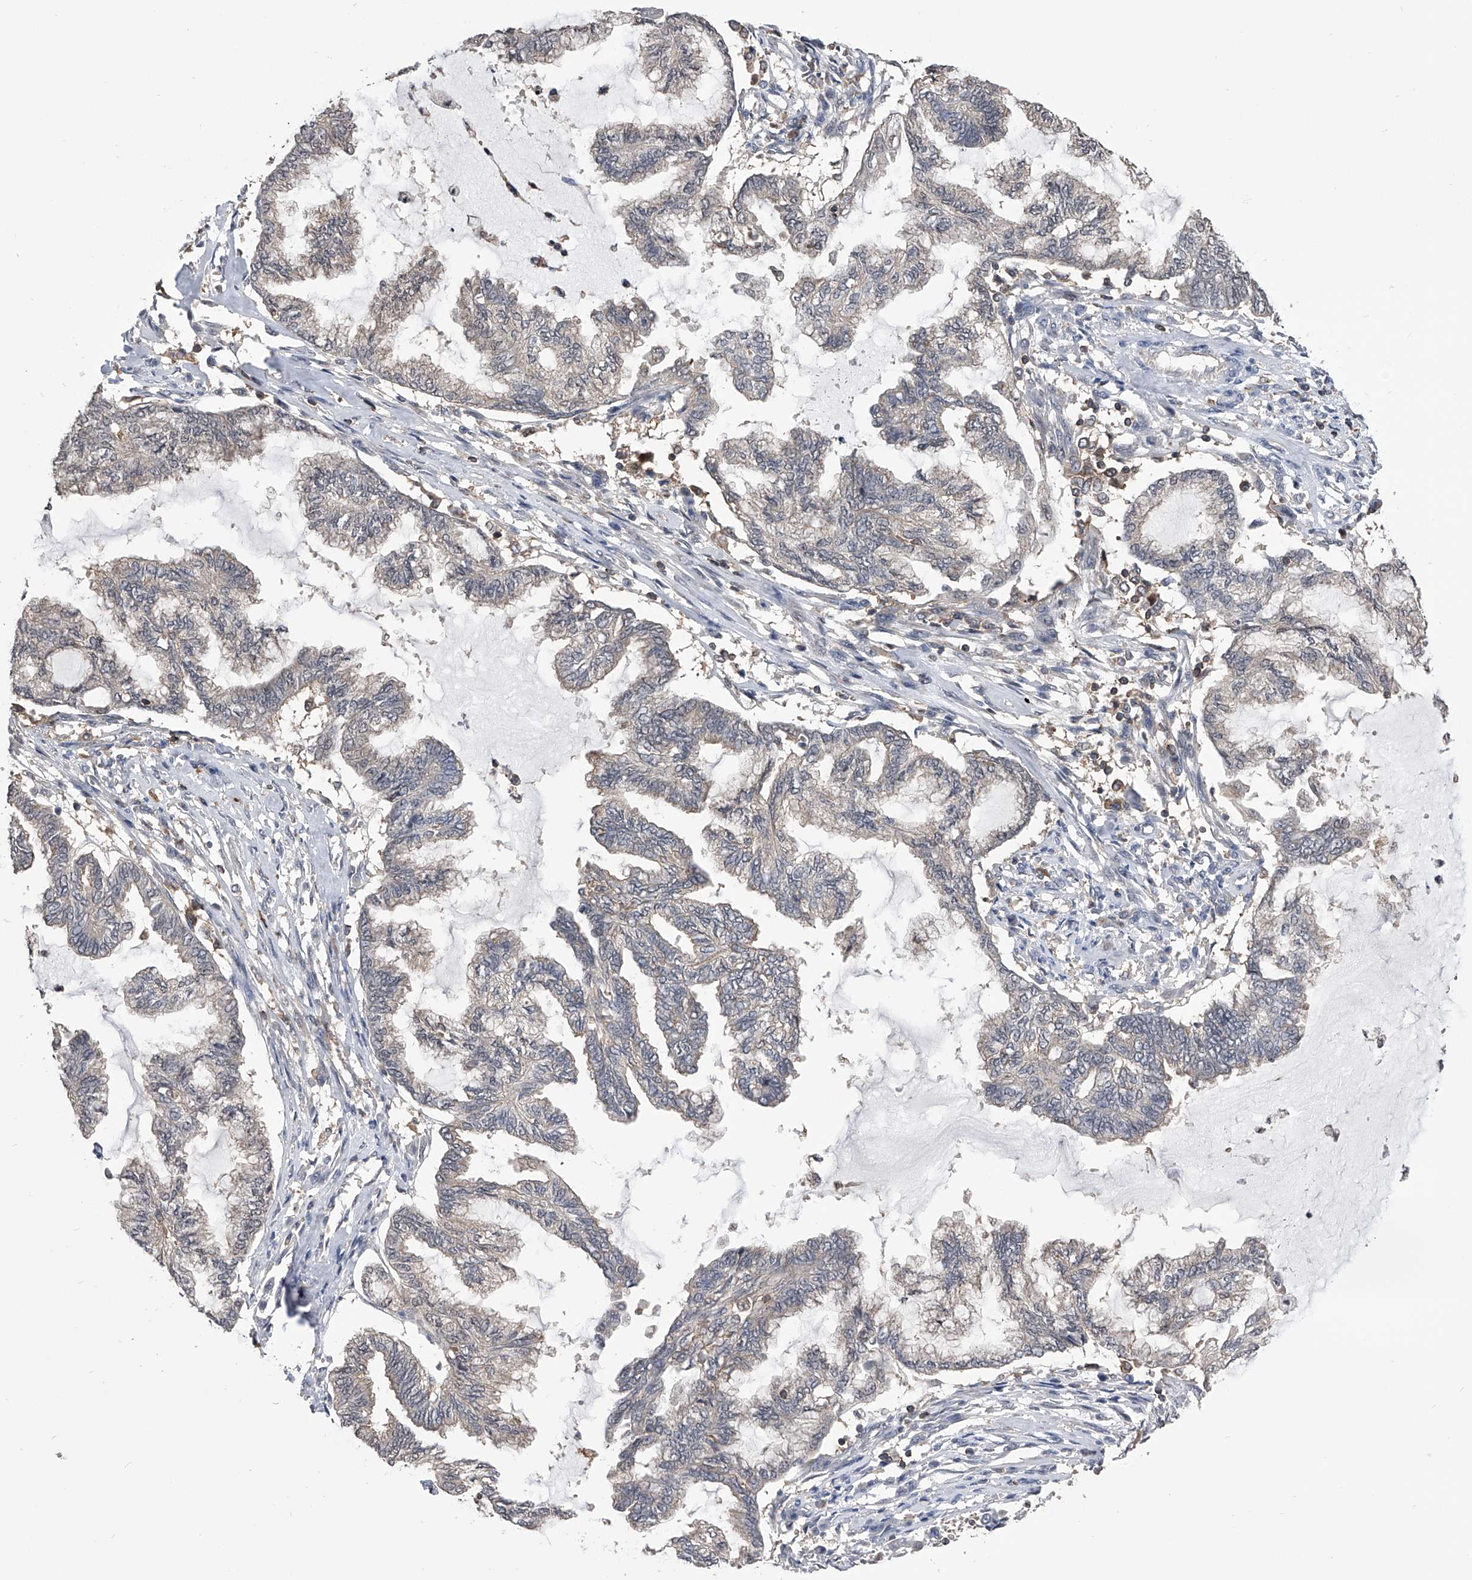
{"staining": {"intensity": "negative", "quantity": "none", "location": "none"}, "tissue": "endometrial cancer", "cell_type": "Tumor cells", "image_type": "cancer", "snomed": [{"axis": "morphology", "description": "Adenocarcinoma, NOS"}, {"axis": "topography", "description": "Endometrium"}], "caption": "The image demonstrates no significant expression in tumor cells of endometrial adenocarcinoma.", "gene": "PAN3", "patient": {"sex": "female", "age": 86}}